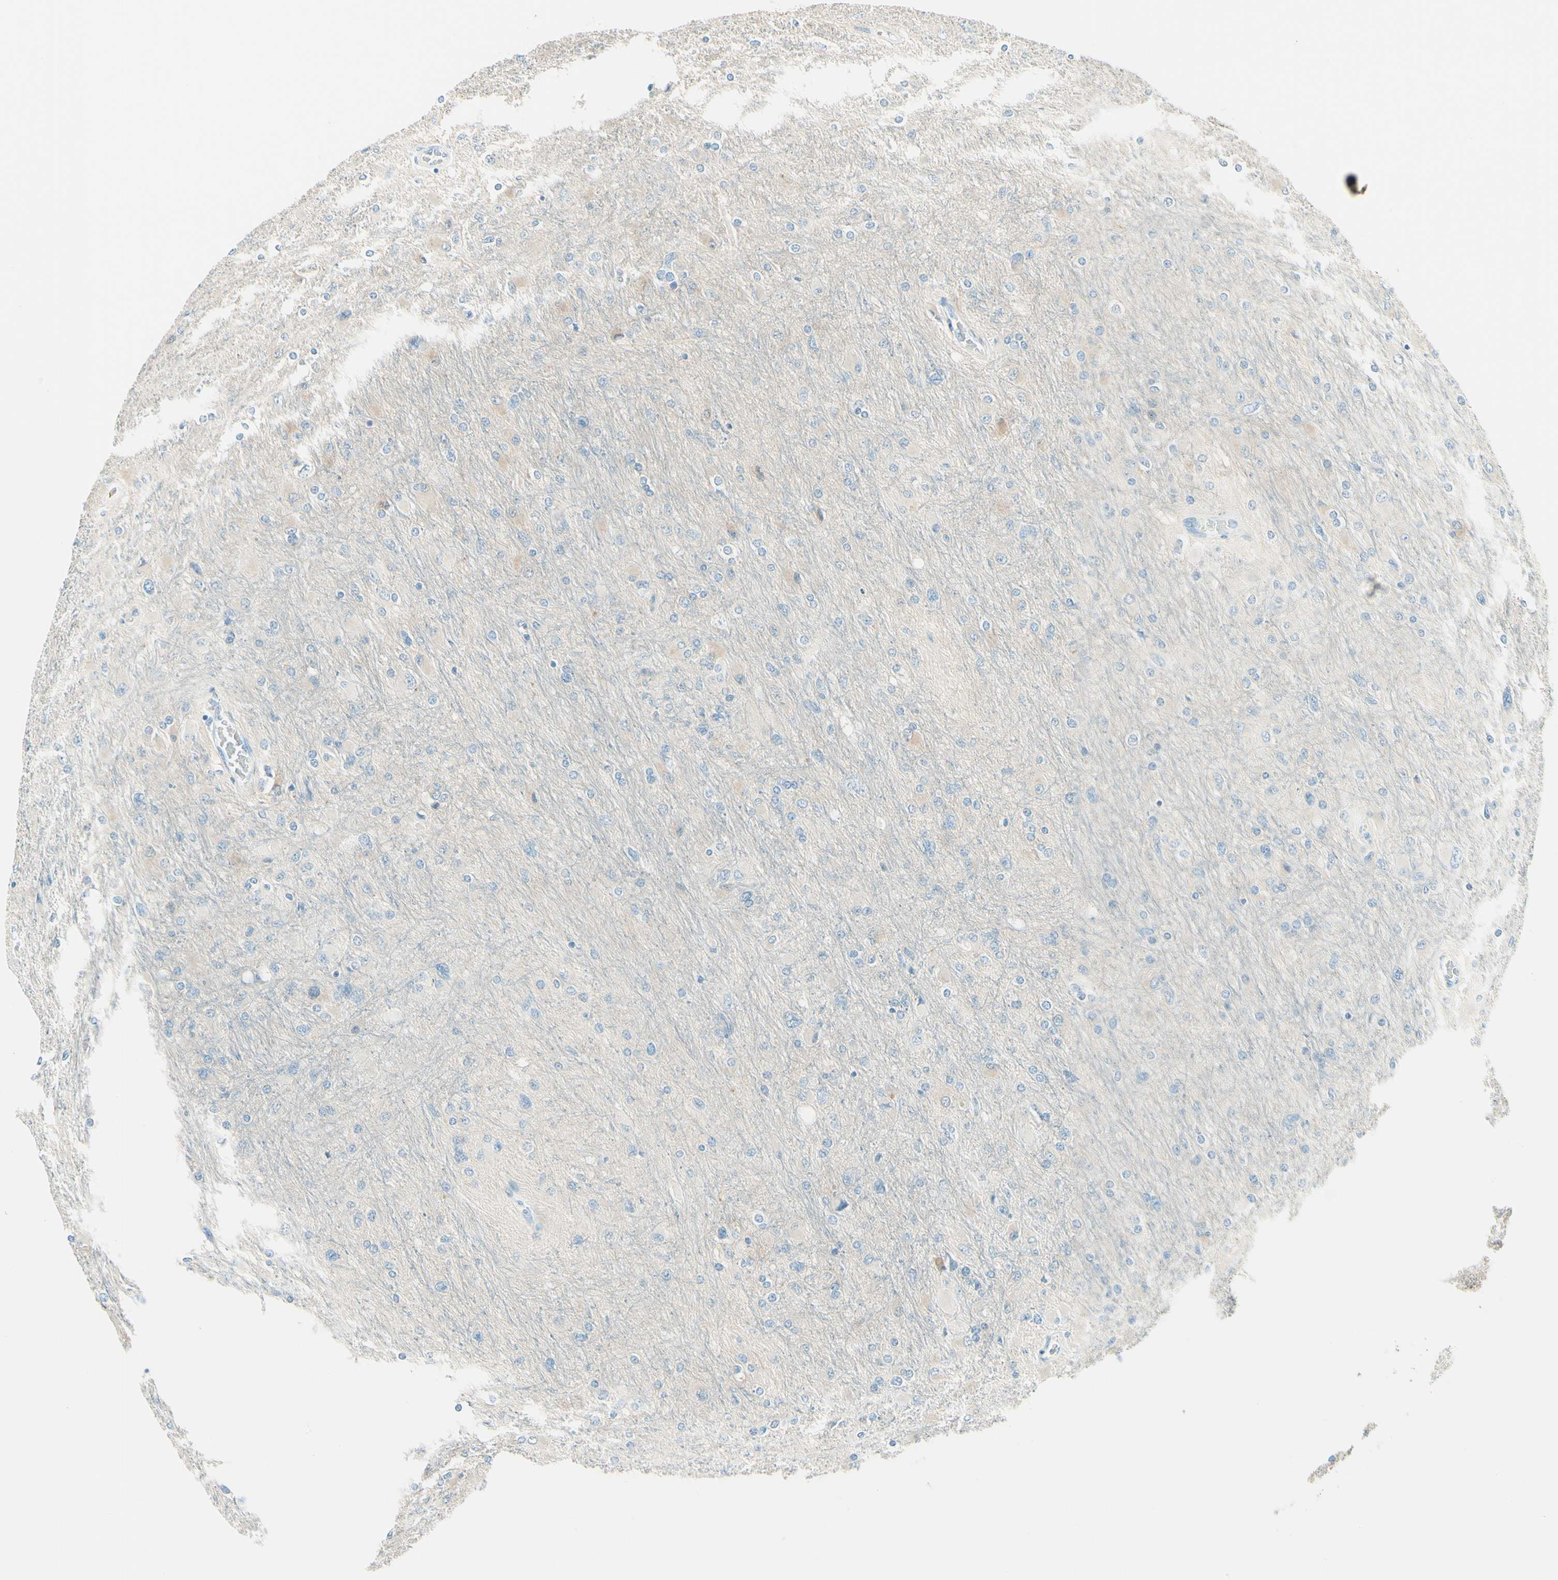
{"staining": {"intensity": "weak", "quantity": "<25%", "location": "cytoplasmic/membranous"}, "tissue": "glioma", "cell_type": "Tumor cells", "image_type": "cancer", "snomed": [{"axis": "morphology", "description": "Glioma, malignant, High grade"}, {"axis": "topography", "description": "Cerebral cortex"}], "caption": "This is an immunohistochemistry micrograph of malignant glioma (high-grade). There is no positivity in tumor cells.", "gene": "NCBP2L", "patient": {"sex": "female", "age": 36}}